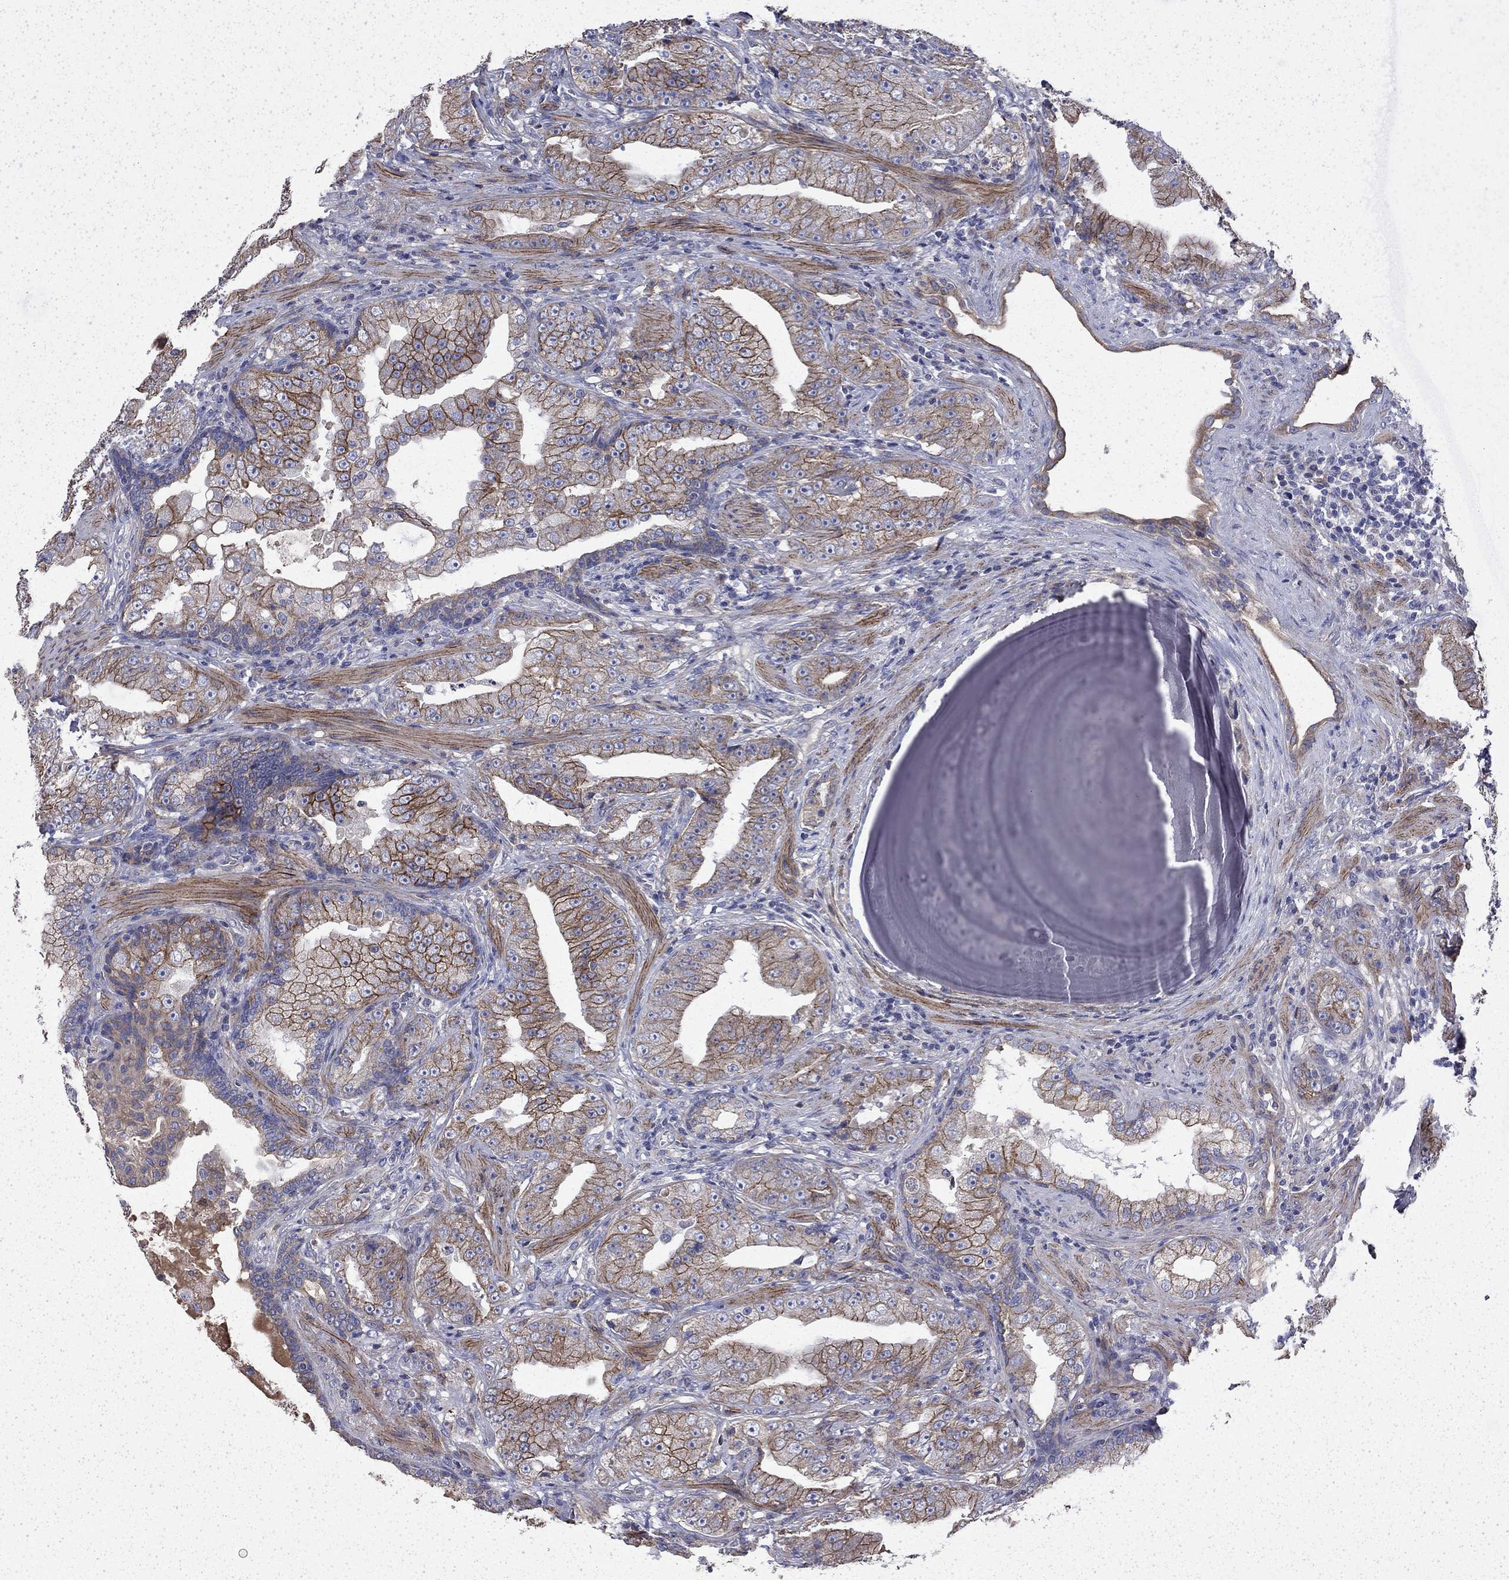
{"staining": {"intensity": "strong", "quantity": "25%-75%", "location": "cytoplasmic/membranous"}, "tissue": "prostate cancer", "cell_type": "Tumor cells", "image_type": "cancer", "snomed": [{"axis": "morphology", "description": "Adenocarcinoma, Low grade"}, {"axis": "topography", "description": "Prostate"}], "caption": "The image displays immunohistochemical staining of low-grade adenocarcinoma (prostate). There is strong cytoplasmic/membranous positivity is seen in approximately 25%-75% of tumor cells. The protein of interest is stained brown, and the nuclei are stained in blue (DAB (3,3'-diaminobenzidine) IHC with brightfield microscopy, high magnification).", "gene": "DTNA", "patient": {"sex": "male", "age": 62}}